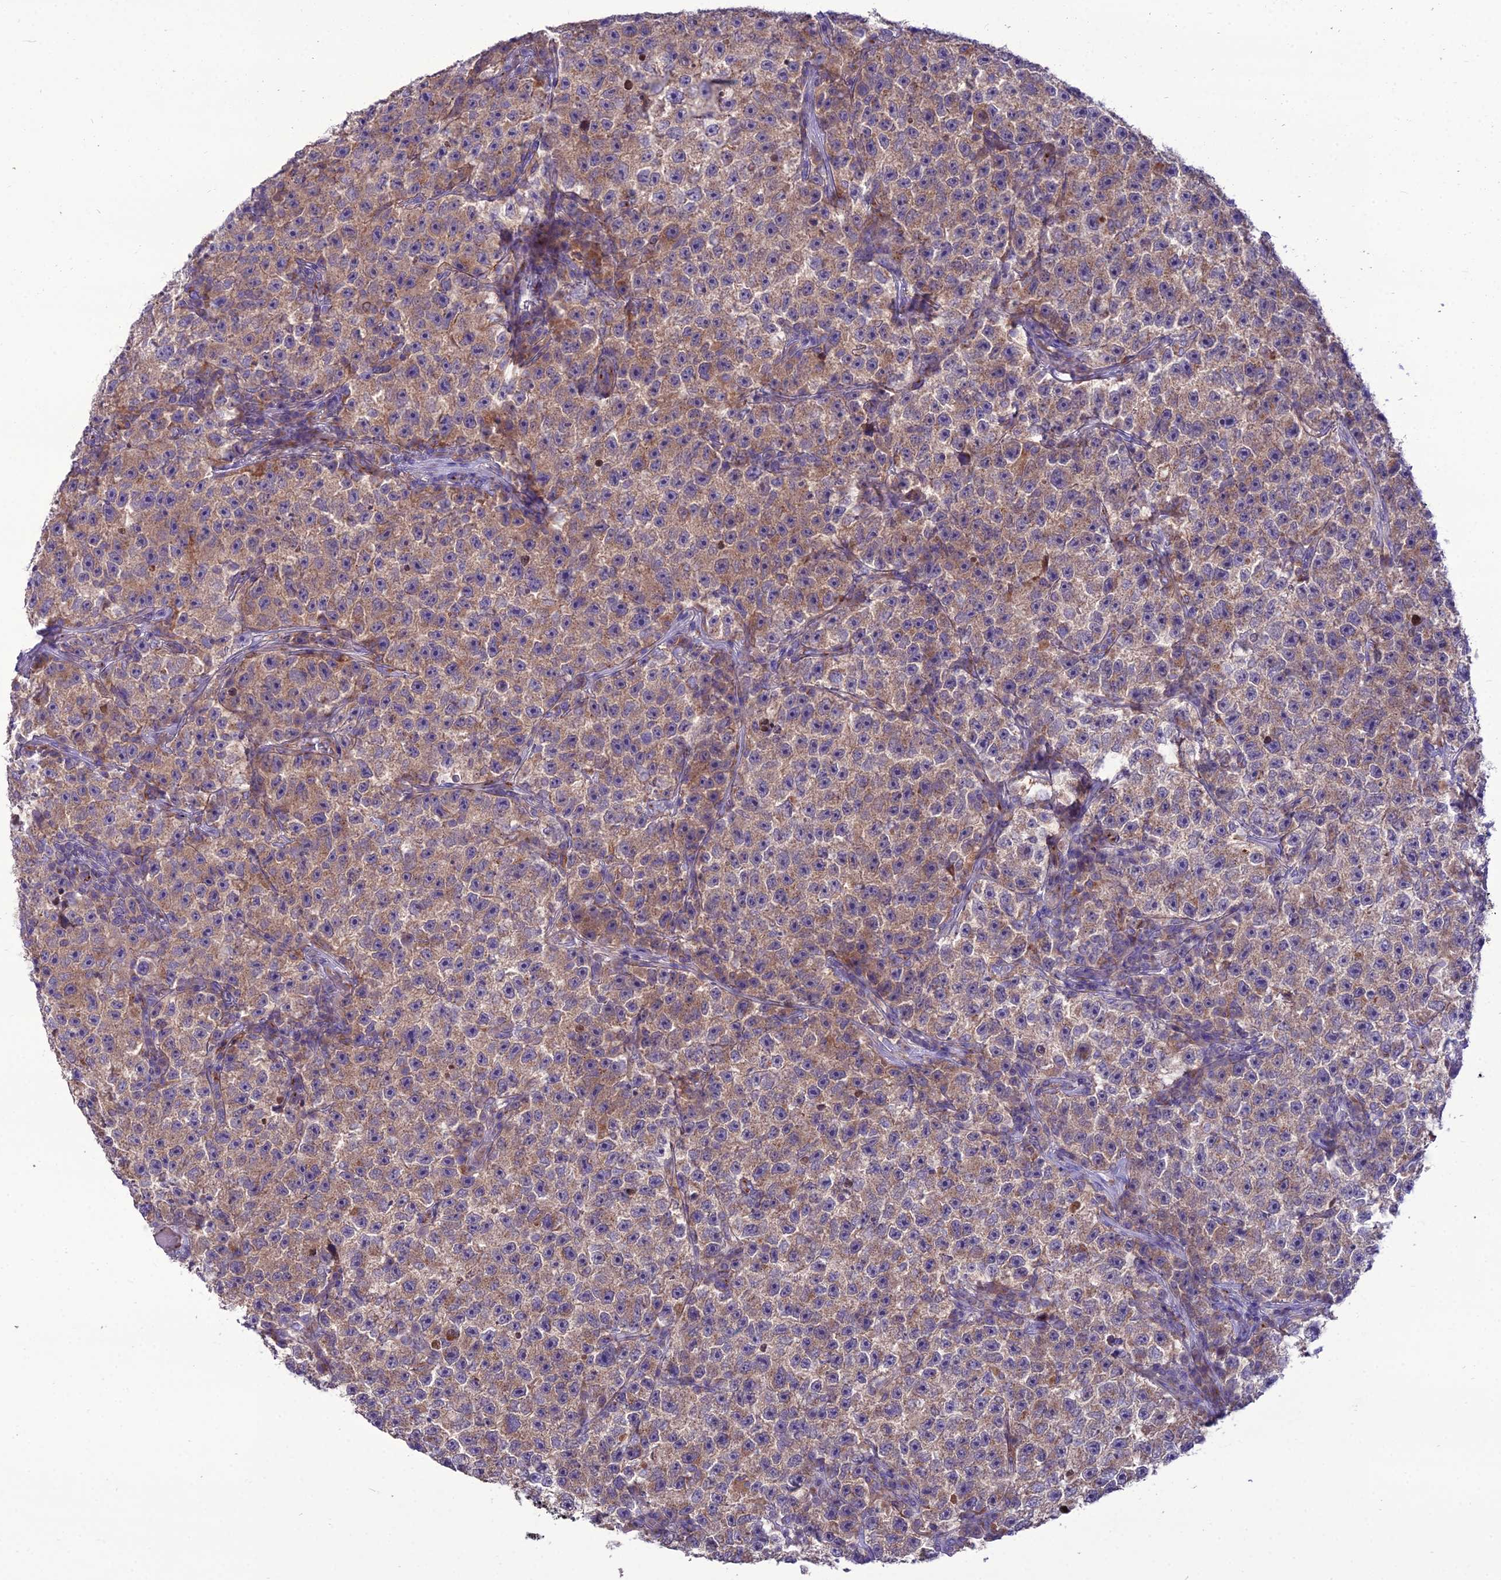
{"staining": {"intensity": "moderate", "quantity": "25%-75%", "location": "cytoplasmic/membranous"}, "tissue": "testis cancer", "cell_type": "Tumor cells", "image_type": "cancer", "snomed": [{"axis": "morphology", "description": "Seminoma, NOS"}, {"axis": "topography", "description": "Testis"}], "caption": "Protein expression analysis of seminoma (testis) exhibits moderate cytoplasmic/membranous staining in approximately 25%-75% of tumor cells. Nuclei are stained in blue.", "gene": "SPRYD7", "patient": {"sex": "male", "age": 22}}